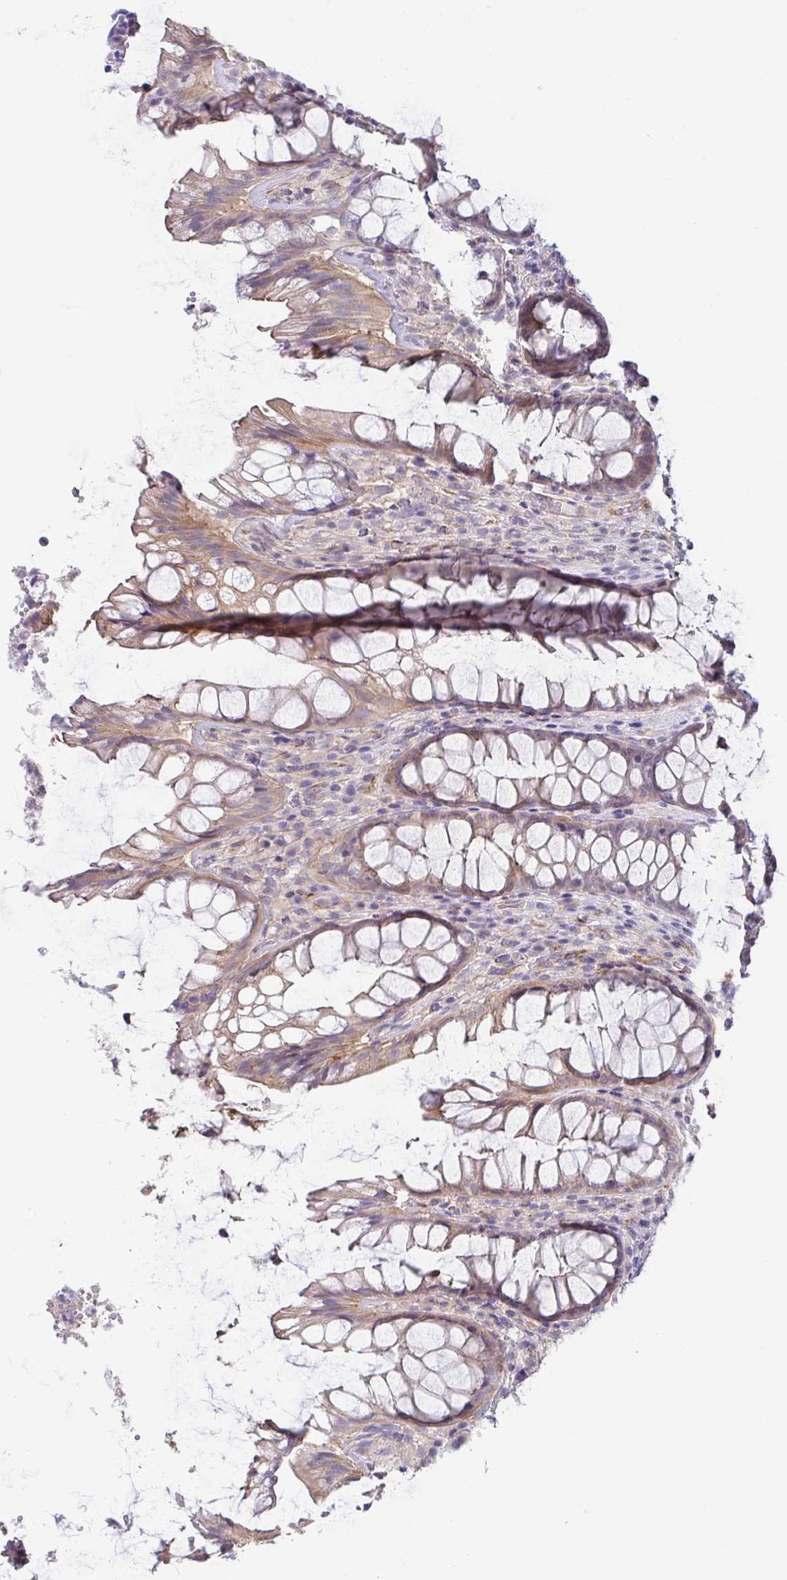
{"staining": {"intensity": "weak", "quantity": "25%-75%", "location": "cytoplasmic/membranous"}, "tissue": "rectum", "cell_type": "Glandular cells", "image_type": "normal", "snomed": [{"axis": "morphology", "description": "Normal tissue, NOS"}, {"axis": "topography", "description": "Rectum"}], "caption": "Immunohistochemical staining of unremarkable rectum displays 25%-75% levels of weak cytoplasmic/membranous protein positivity in about 25%-75% of glandular cells.", "gene": "COL17A1", "patient": {"sex": "male", "age": 72}}